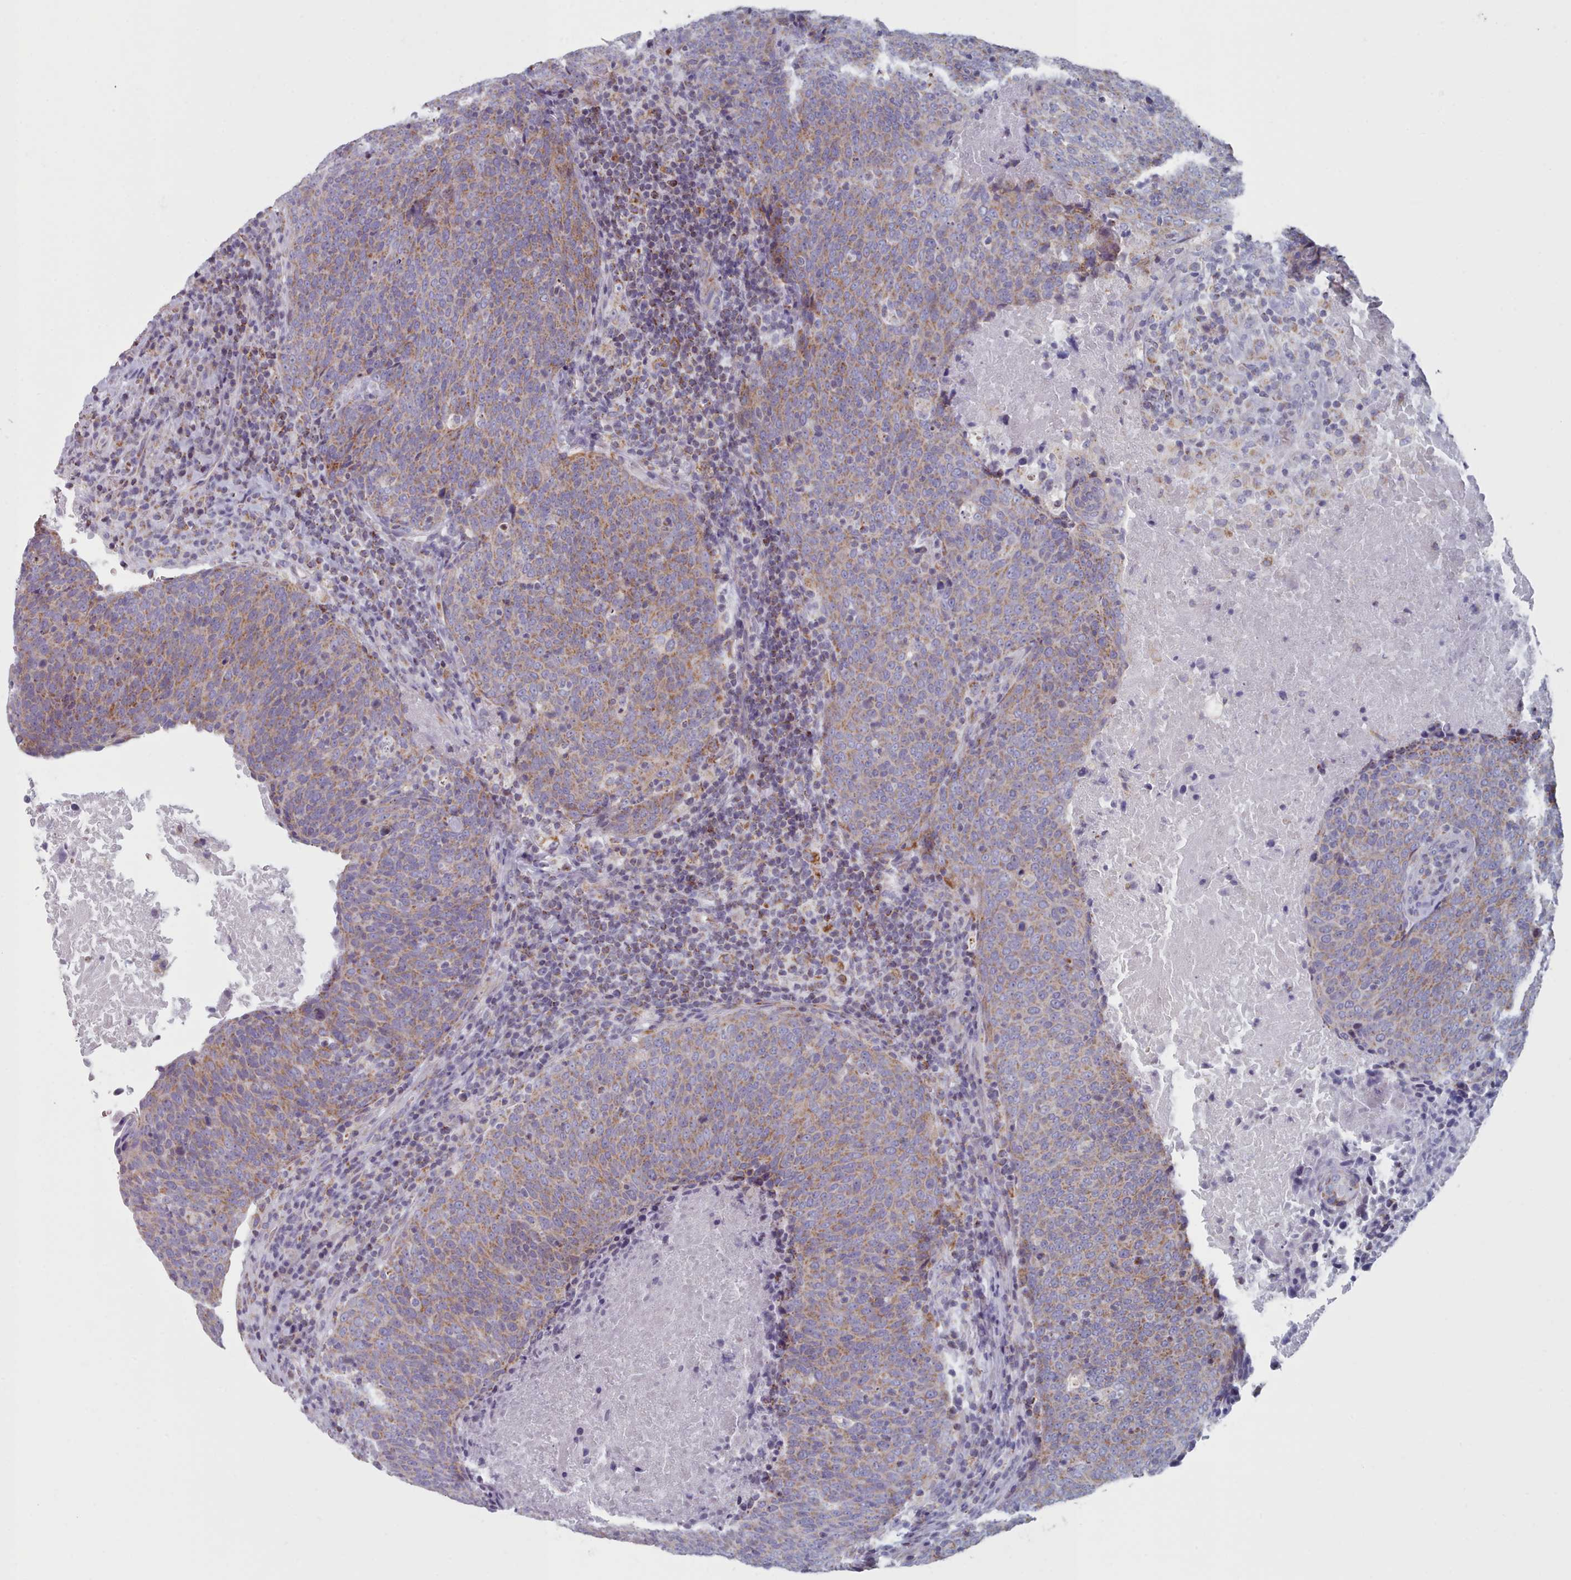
{"staining": {"intensity": "moderate", "quantity": ">75%", "location": "cytoplasmic/membranous"}, "tissue": "head and neck cancer", "cell_type": "Tumor cells", "image_type": "cancer", "snomed": [{"axis": "morphology", "description": "Squamous cell carcinoma, NOS"}, {"axis": "morphology", "description": "Squamous cell carcinoma, metastatic, NOS"}, {"axis": "topography", "description": "Lymph node"}, {"axis": "topography", "description": "Head-Neck"}], "caption": "This histopathology image reveals immunohistochemistry staining of head and neck cancer (squamous cell carcinoma), with medium moderate cytoplasmic/membranous positivity in about >75% of tumor cells.", "gene": "FAM170B", "patient": {"sex": "male", "age": 62}}